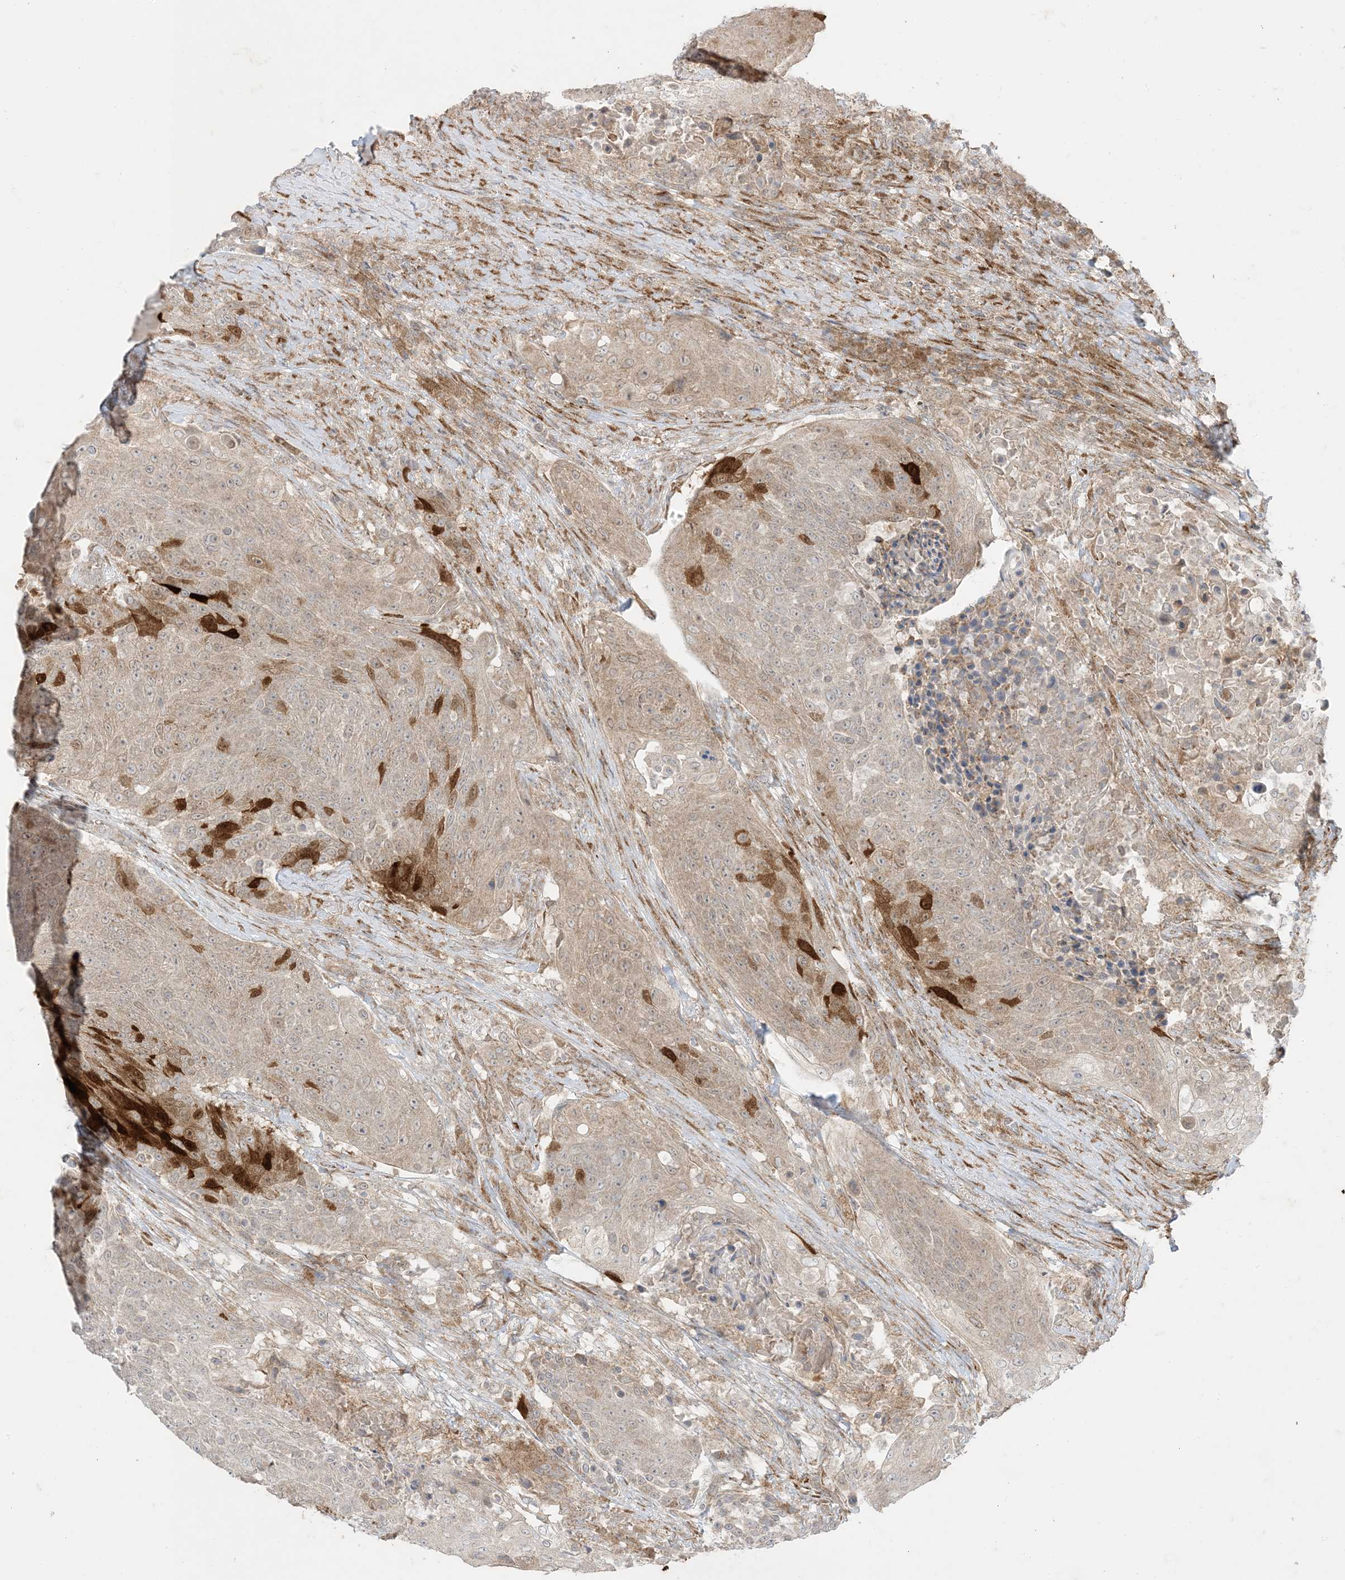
{"staining": {"intensity": "strong", "quantity": "<25%", "location": "cytoplasmic/membranous"}, "tissue": "urothelial cancer", "cell_type": "Tumor cells", "image_type": "cancer", "snomed": [{"axis": "morphology", "description": "Urothelial carcinoma, High grade"}, {"axis": "topography", "description": "Urinary bladder"}], "caption": "Approximately <25% of tumor cells in high-grade urothelial carcinoma show strong cytoplasmic/membranous protein expression as visualized by brown immunohistochemical staining.", "gene": "ODC1", "patient": {"sex": "female", "age": 63}}